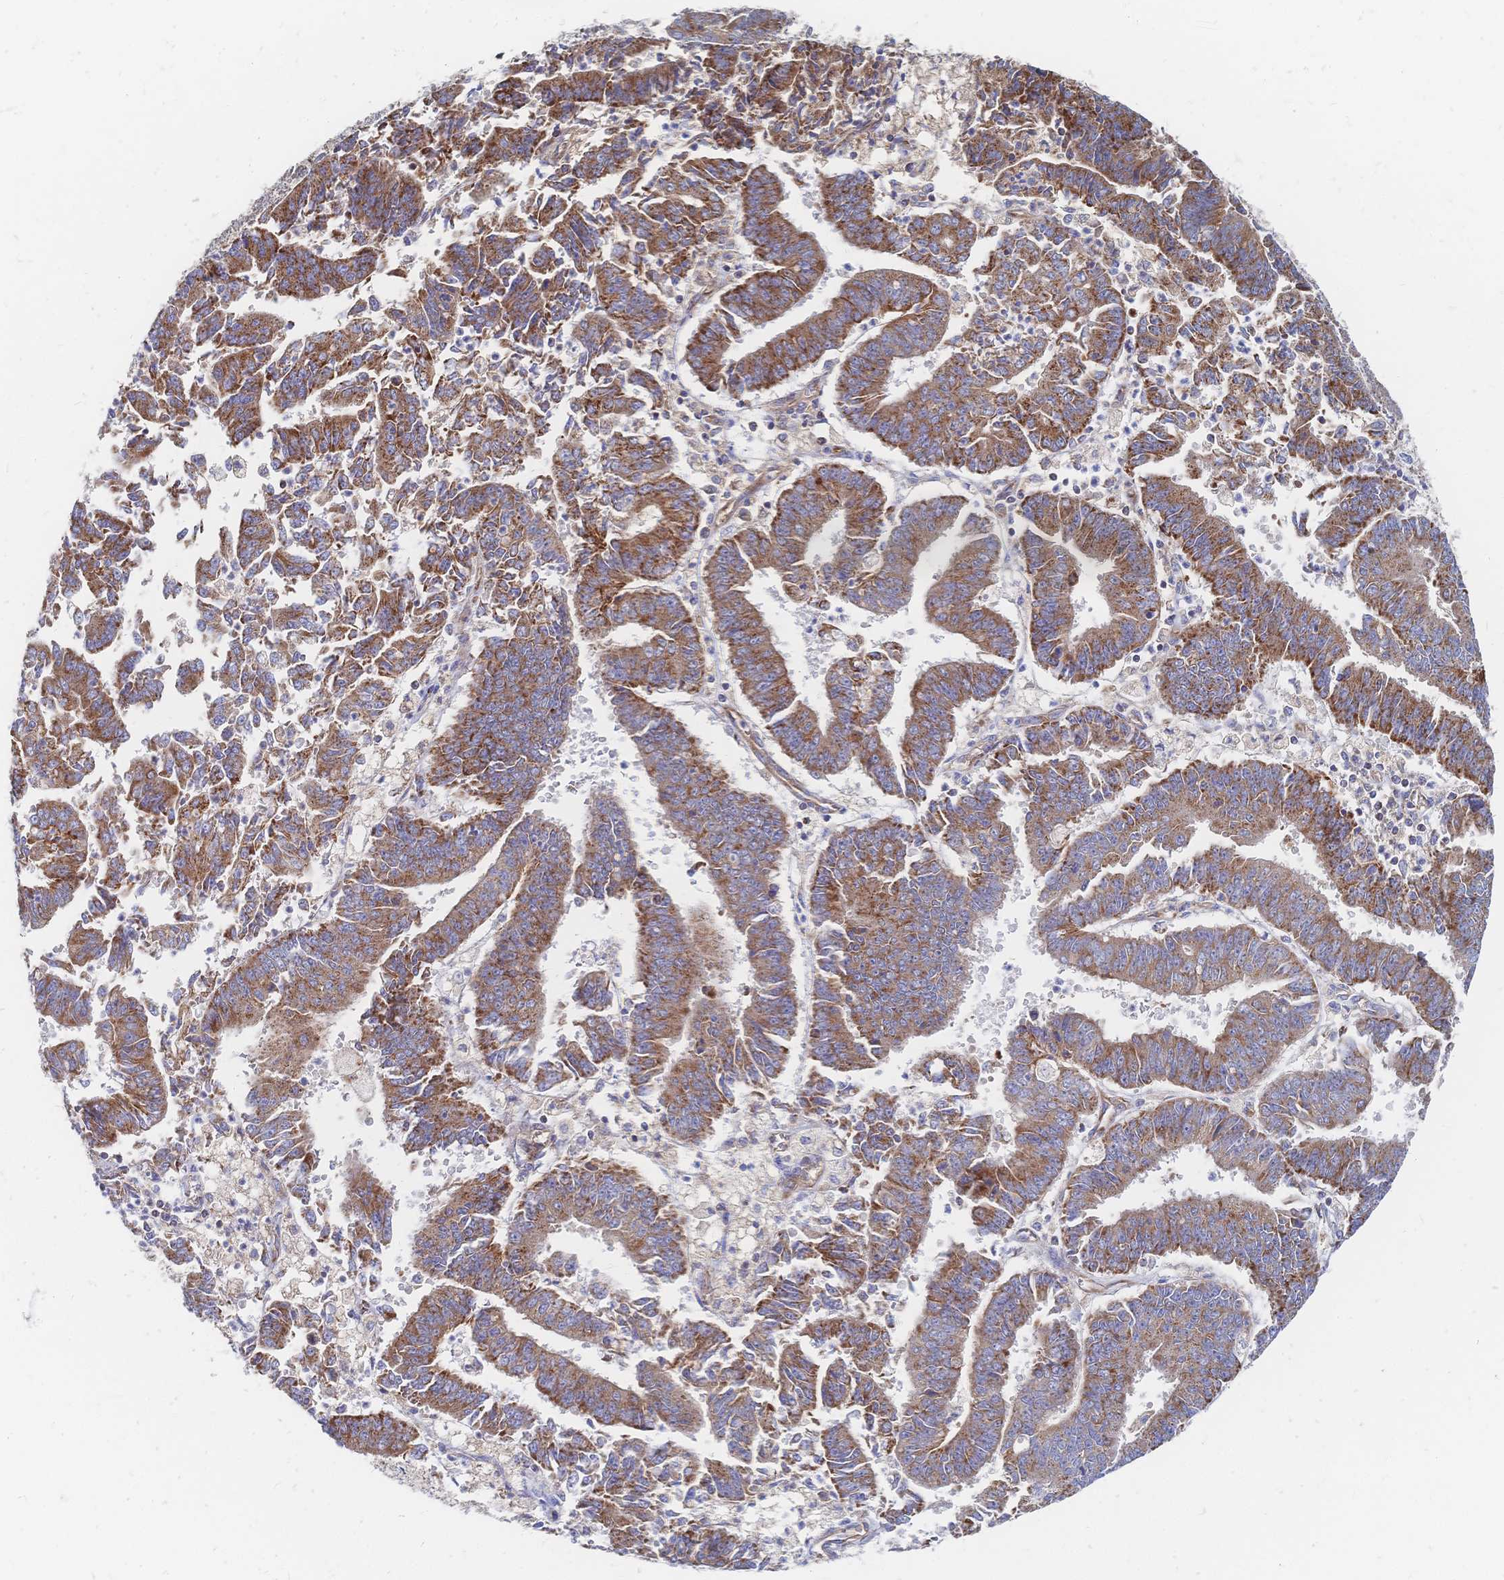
{"staining": {"intensity": "strong", "quantity": ">75%", "location": "cytoplasmic/membranous"}, "tissue": "endometrial cancer", "cell_type": "Tumor cells", "image_type": "cancer", "snomed": [{"axis": "morphology", "description": "Adenocarcinoma, NOS"}, {"axis": "topography", "description": "Endometrium"}], "caption": "Brown immunohistochemical staining in human endometrial cancer displays strong cytoplasmic/membranous expression in about >75% of tumor cells. (DAB (3,3'-diaminobenzidine) = brown stain, brightfield microscopy at high magnification).", "gene": "SORBS1", "patient": {"sex": "female", "age": 73}}